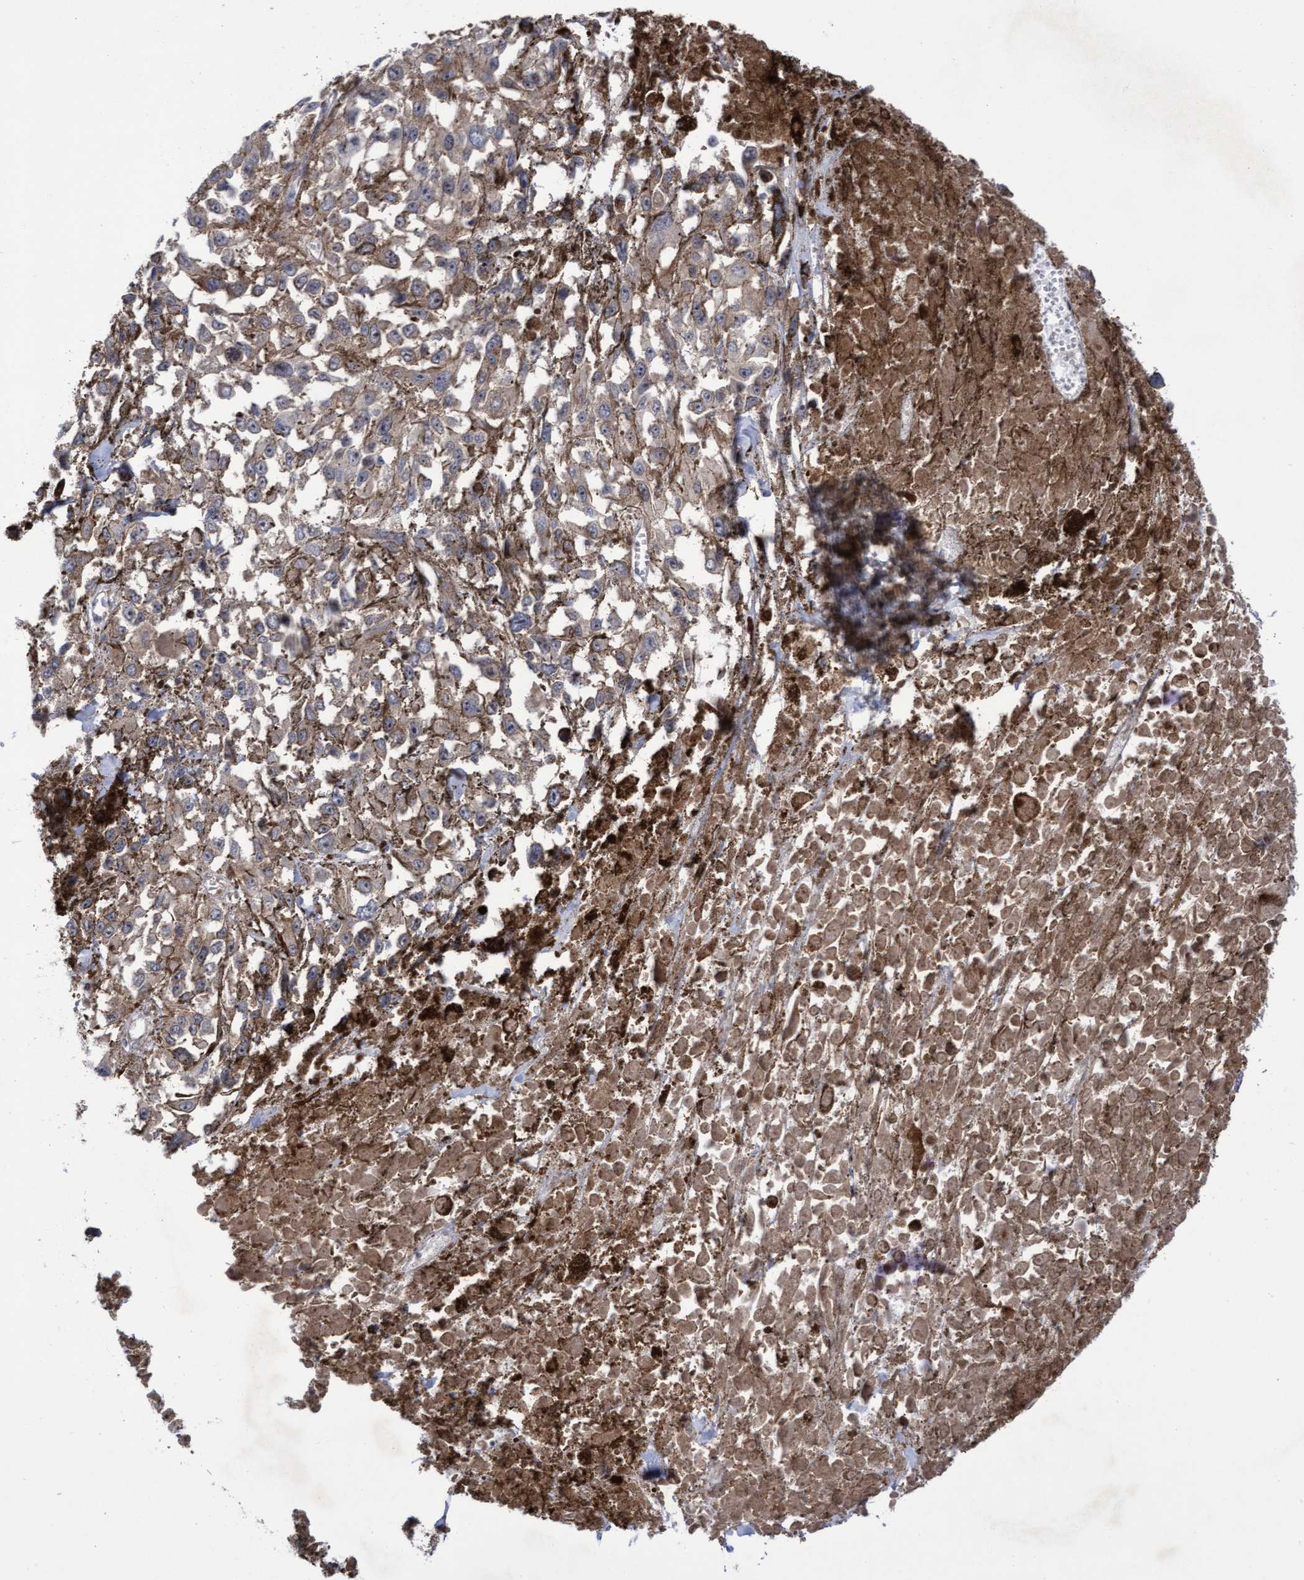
{"staining": {"intensity": "negative", "quantity": "none", "location": "none"}, "tissue": "melanoma", "cell_type": "Tumor cells", "image_type": "cancer", "snomed": [{"axis": "morphology", "description": "Malignant melanoma, Metastatic site"}, {"axis": "topography", "description": "Lymph node"}], "caption": "High power microscopy histopathology image of an immunohistochemistry (IHC) histopathology image of melanoma, revealing no significant expression in tumor cells.", "gene": "COBL", "patient": {"sex": "male", "age": 59}}